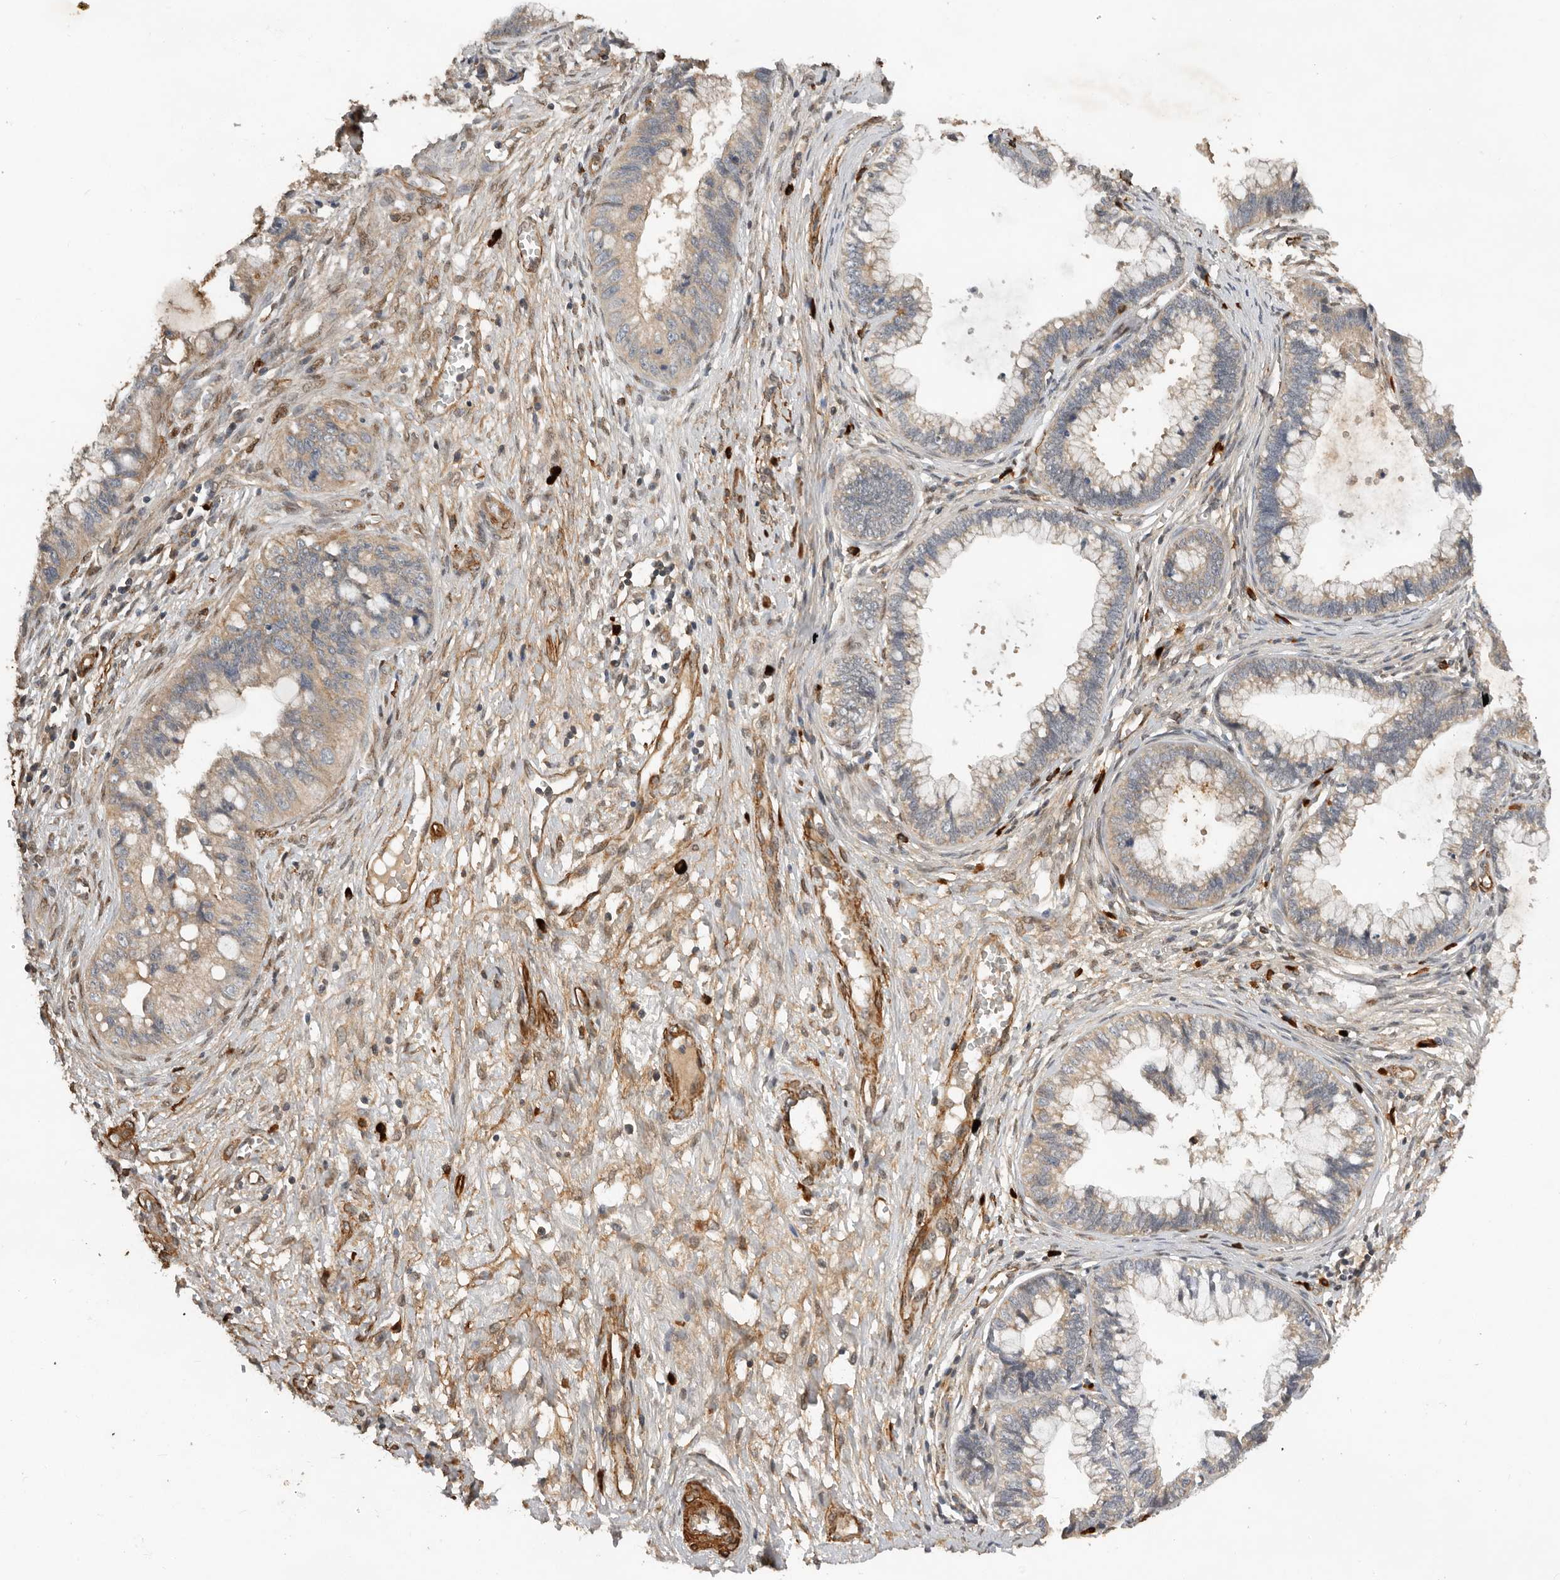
{"staining": {"intensity": "weak", "quantity": "25%-75%", "location": "cytoplasmic/membranous"}, "tissue": "cervical cancer", "cell_type": "Tumor cells", "image_type": "cancer", "snomed": [{"axis": "morphology", "description": "Adenocarcinoma, NOS"}, {"axis": "topography", "description": "Cervix"}], "caption": "Immunohistochemical staining of human cervical adenocarcinoma displays weak cytoplasmic/membranous protein staining in approximately 25%-75% of tumor cells. (Brightfield microscopy of DAB IHC at high magnification).", "gene": "RNF157", "patient": {"sex": "female", "age": 44}}